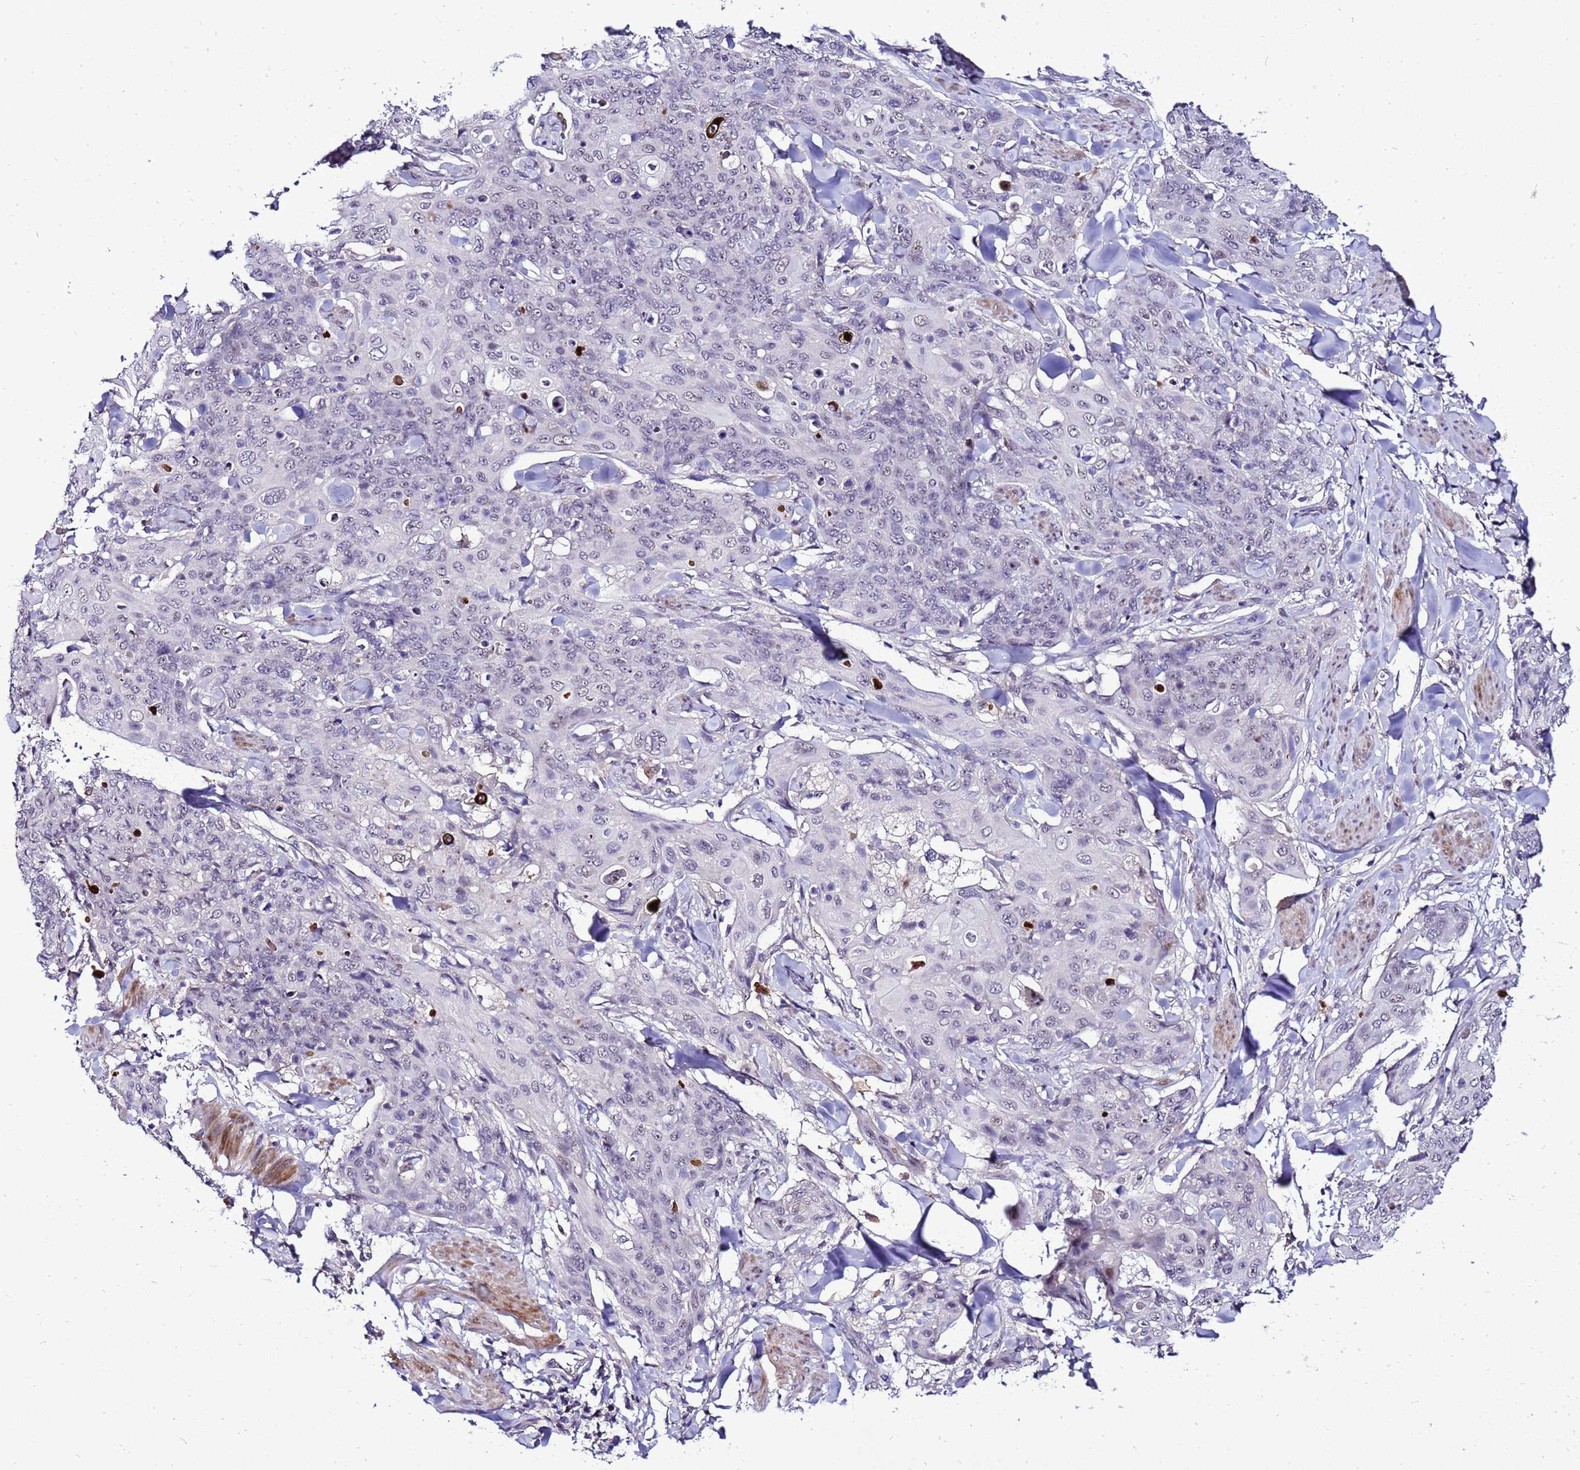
{"staining": {"intensity": "negative", "quantity": "none", "location": "none"}, "tissue": "skin cancer", "cell_type": "Tumor cells", "image_type": "cancer", "snomed": [{"axis": "morphology", "description": "Squamous cell carcinoma, NOS"}, {"axis": "topography", "description": "Skin"}, {"axis": "topography", "description": "Vulva"}], "caption": "This is an immunohistochemistry (IHC) micrograph of human squamous cell carcinoma (skin). There is no expression in tumor cells.", "gene": "C19orf47", "patient": {"sex": "female", "age": 85}}